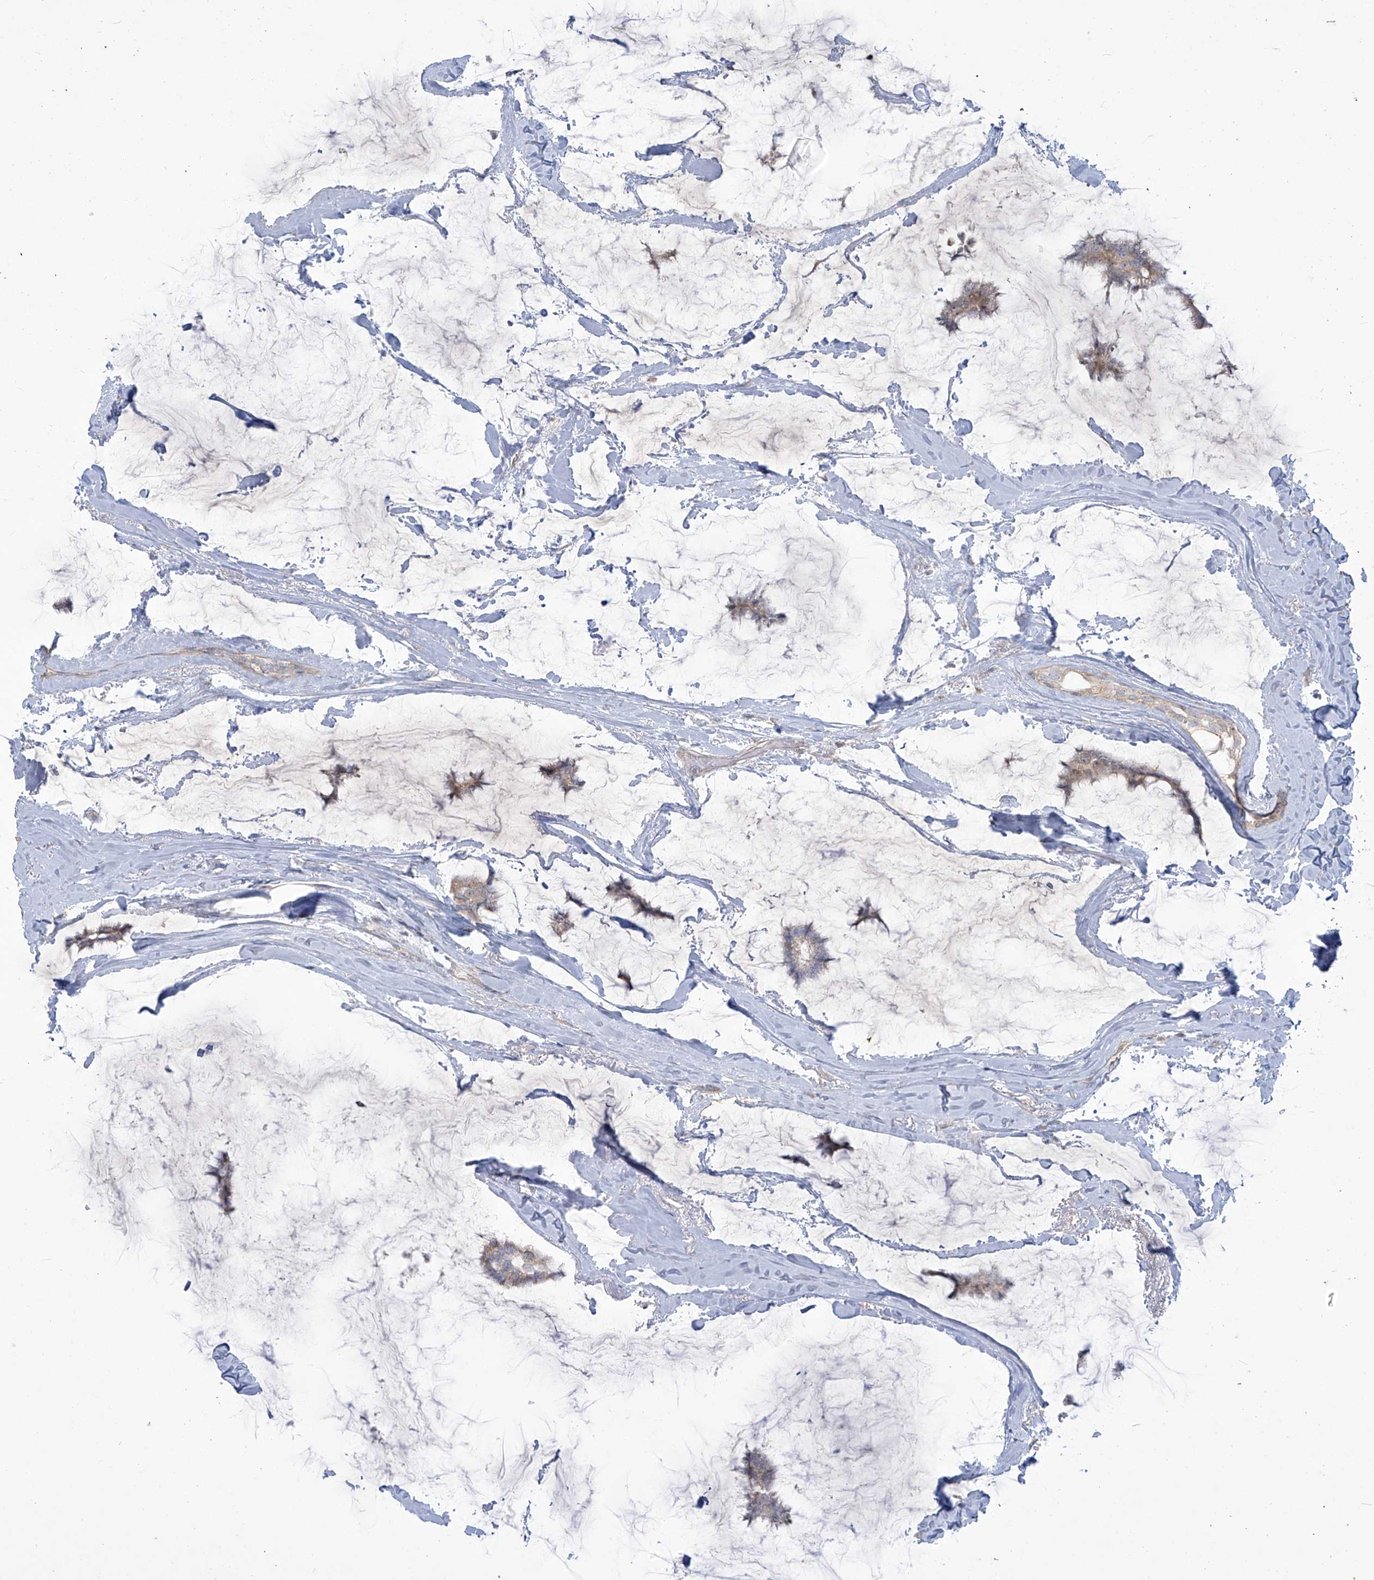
{"staining": {"intensity": "weak", "quantity": "<25%", "location": "cytoplasmic/membranous"}, "tissue": "breast cancer", "cell_type": "Tumor cells", "image_type": "cancer", "snomed": [{"axis": "morphology", "description": "Duct carcinoma"}, {"axis": "topography", "description": "Breast"}], "caption": "An immunohistochemistry image of invasive ductal carcinoma (breast) is shown. There is no staining in tumor cells of invasive ductal carcinoma (breast). (Brightfield microscopy of DAB (3,3'-diaminobenzidine) IHC at high magnification).", "gene": "MAGIX", "patient": {"sex": "female", "age": 93}}